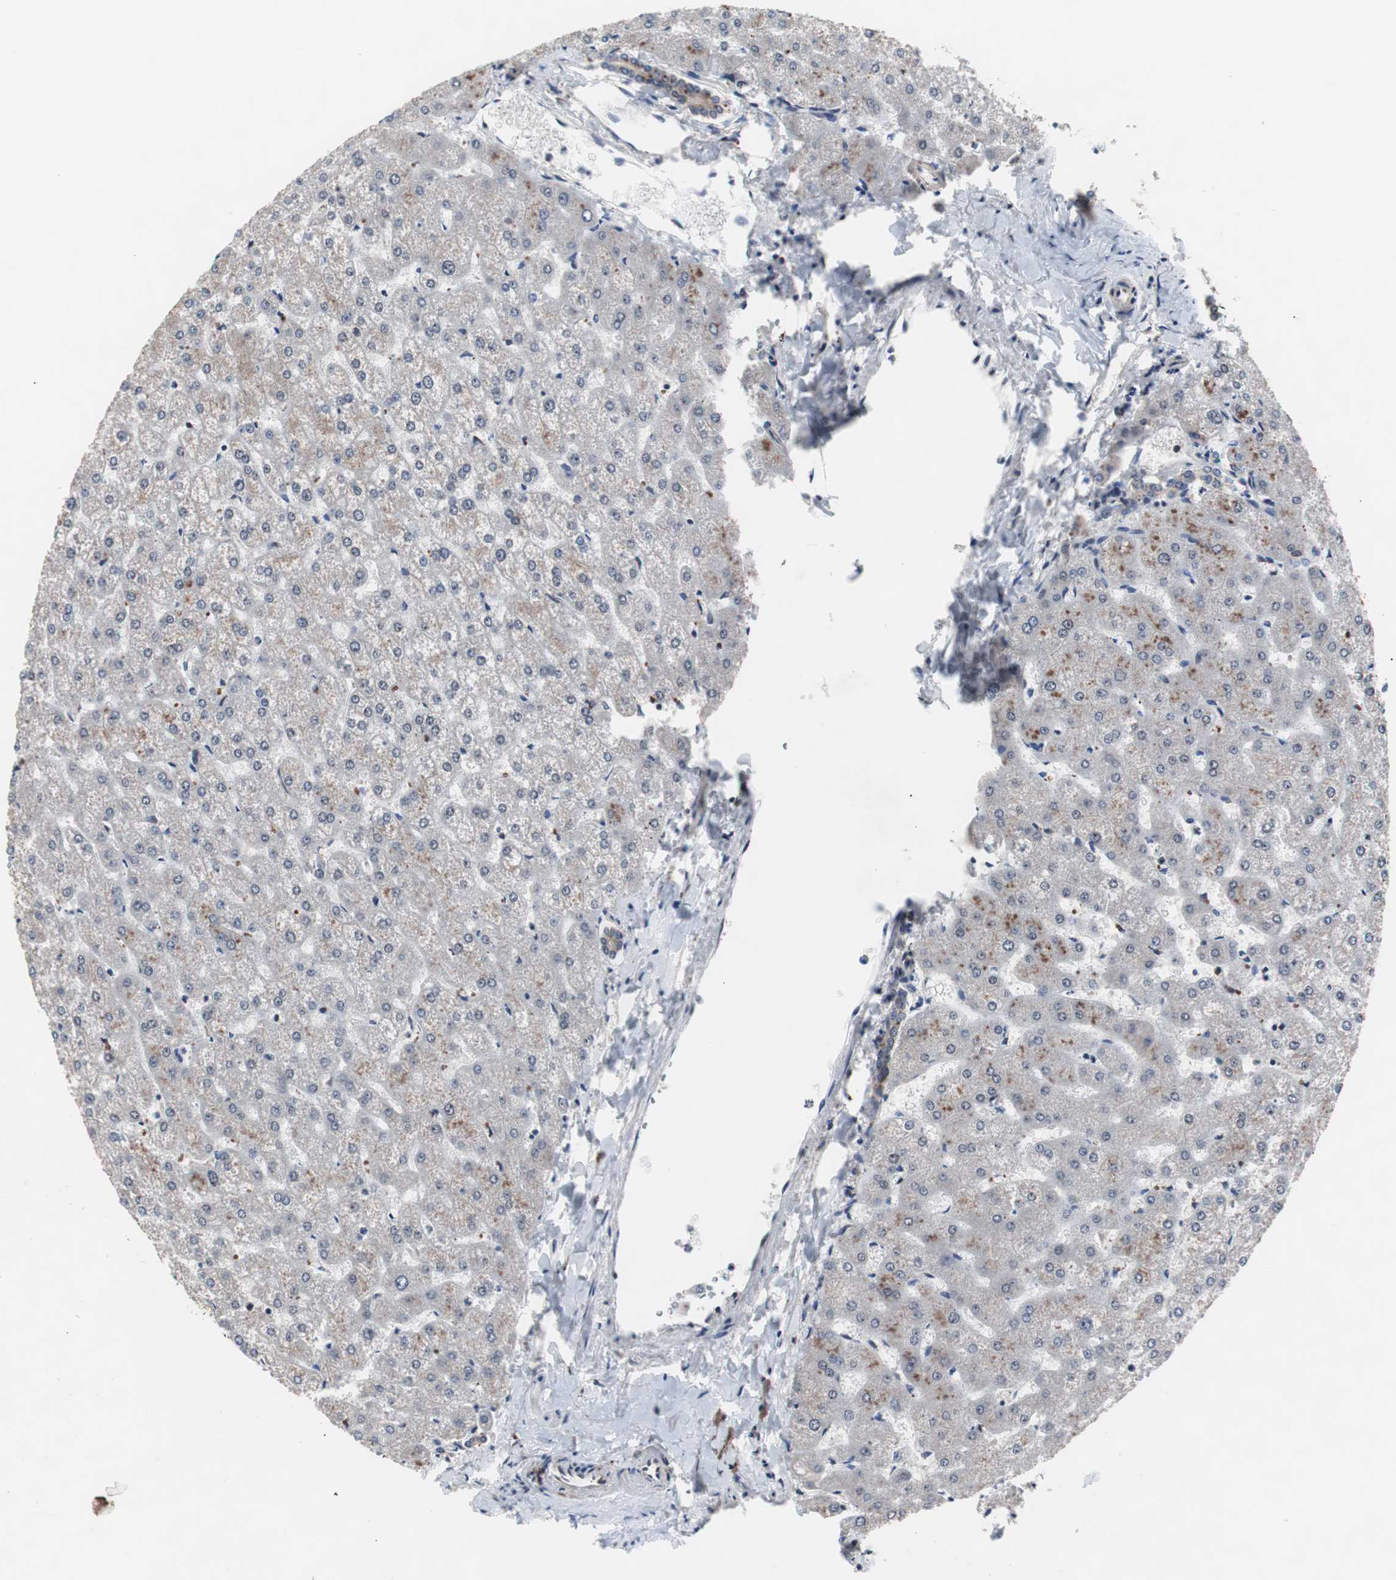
{"staining": {"intensity": "weak", "quantity": "25%-75%", "location": "cytoplasmic/membranous"}, "tissue": "liver", "cell_type": "Cholangiocytes", "image_type": "normal", "snomed": [{"axis": "morphology", "description": "Normal tissue, NOS"}, {"axis": "topography", "description": "Liver"}], "caption": "Weak cytoplasmic/membranous protein positivity is identified in approximately 25%-75% of cholangiocytes in liver. Immunohistochemistry (ihc) stains the protein of interest in brown and the nuclei are stained blue.", "gene": "GTF2F2", "patient": {"sex": "female", "age": 32}}